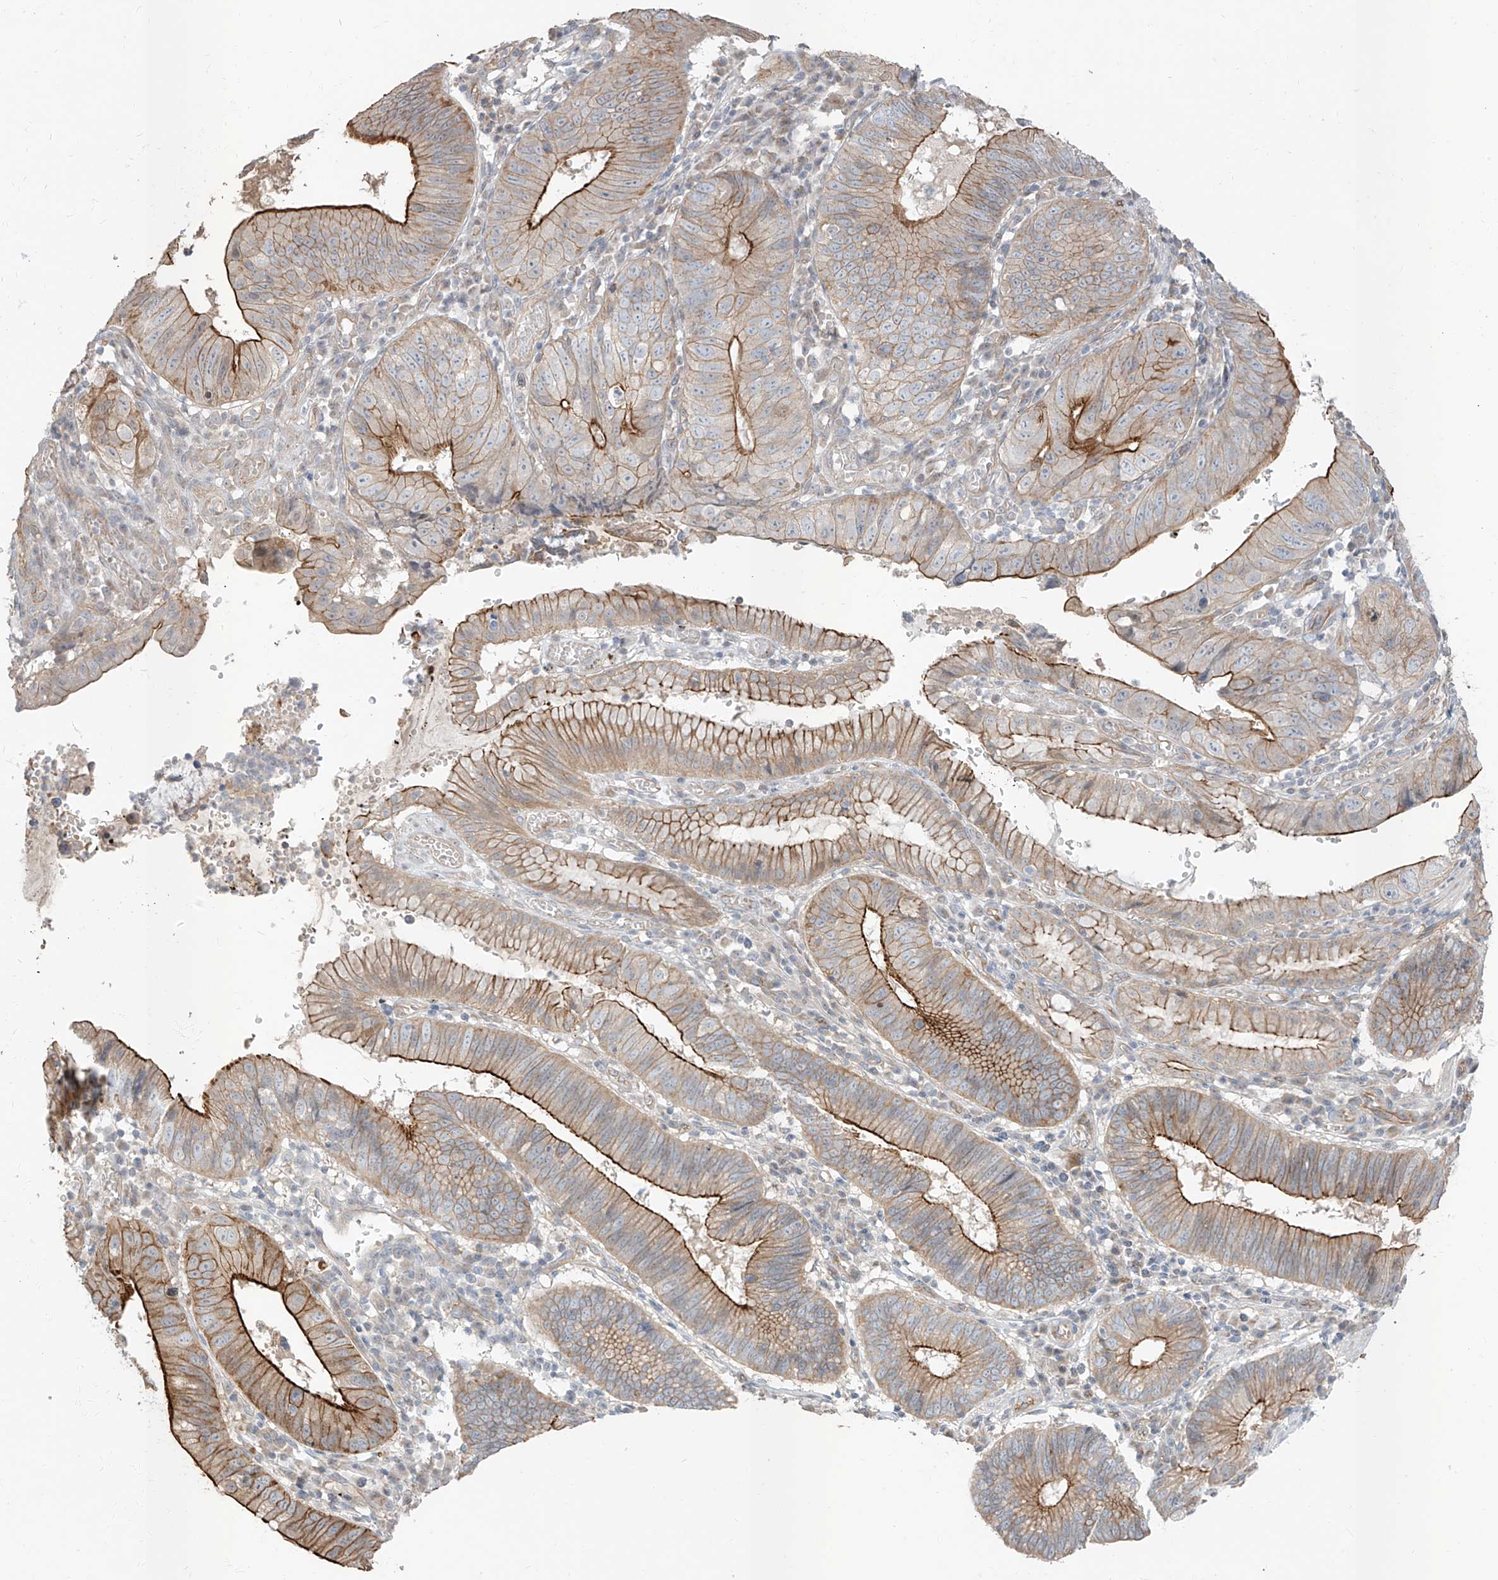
{"staining": {"intensity": "strong", "quantity": "25%-75%", "location": "cytoplasmic/membranous"}, "tissue": "stomach cancer", "cell_type": "Tumor cells", "image_type": "cancer", "snomed": [{"axis": "morphology", "description": "Adenocarcinoma, NOS"}, {"axis": "topography", "description": "Stomach"}], "caption": "Protein staining of stomach adenocarcinoma tissue exhibits strong cytoplasmic/membranous expression in approximately 25%-75% of tumor cells.", "gene": "EPHX4", "patient": {"sex": "male", "age": 59}}